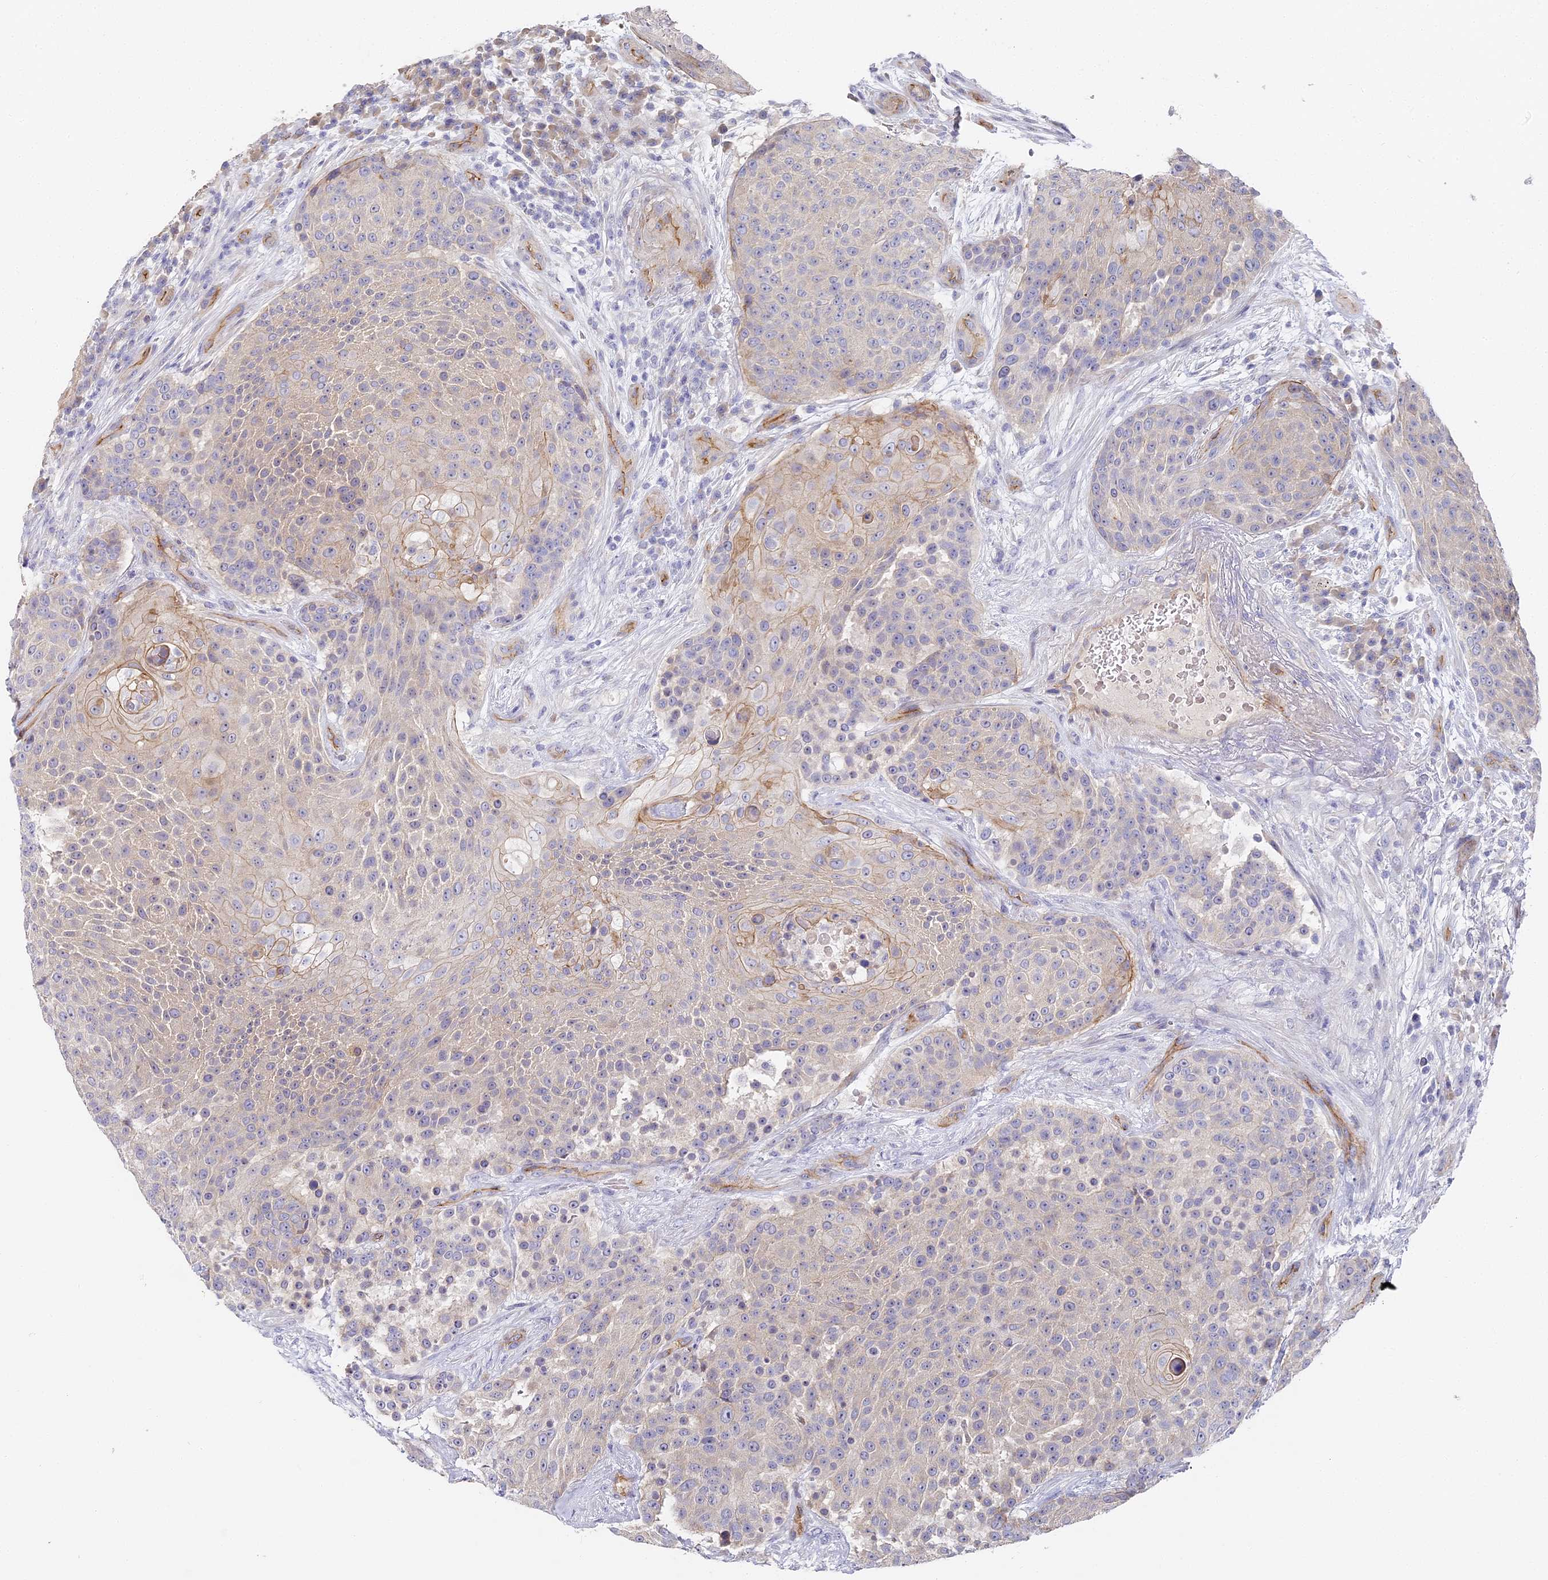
{"staining": {"intensity": "negative", "quantity": "none", "location": "none"}, "tissue": "urothelial cancer", "cell_type": "Tumor cells", "image_type": "cancer", "snomed": [{"axis": "morphology", "description": "Urothelial carcinoma, High grade"}, {"axis": "topography", "description": "Urinary bladder"}], "caption": "IHC micrograph of urothelial cancer stained for a protein (brown), which displays no positivity in tumor cells. (Brightfield microscopy of DAB immunohistochemistry (IHC) at high magnification).", "gene": "CCDC30", "patient": {"sex": "female", "age": 63}}